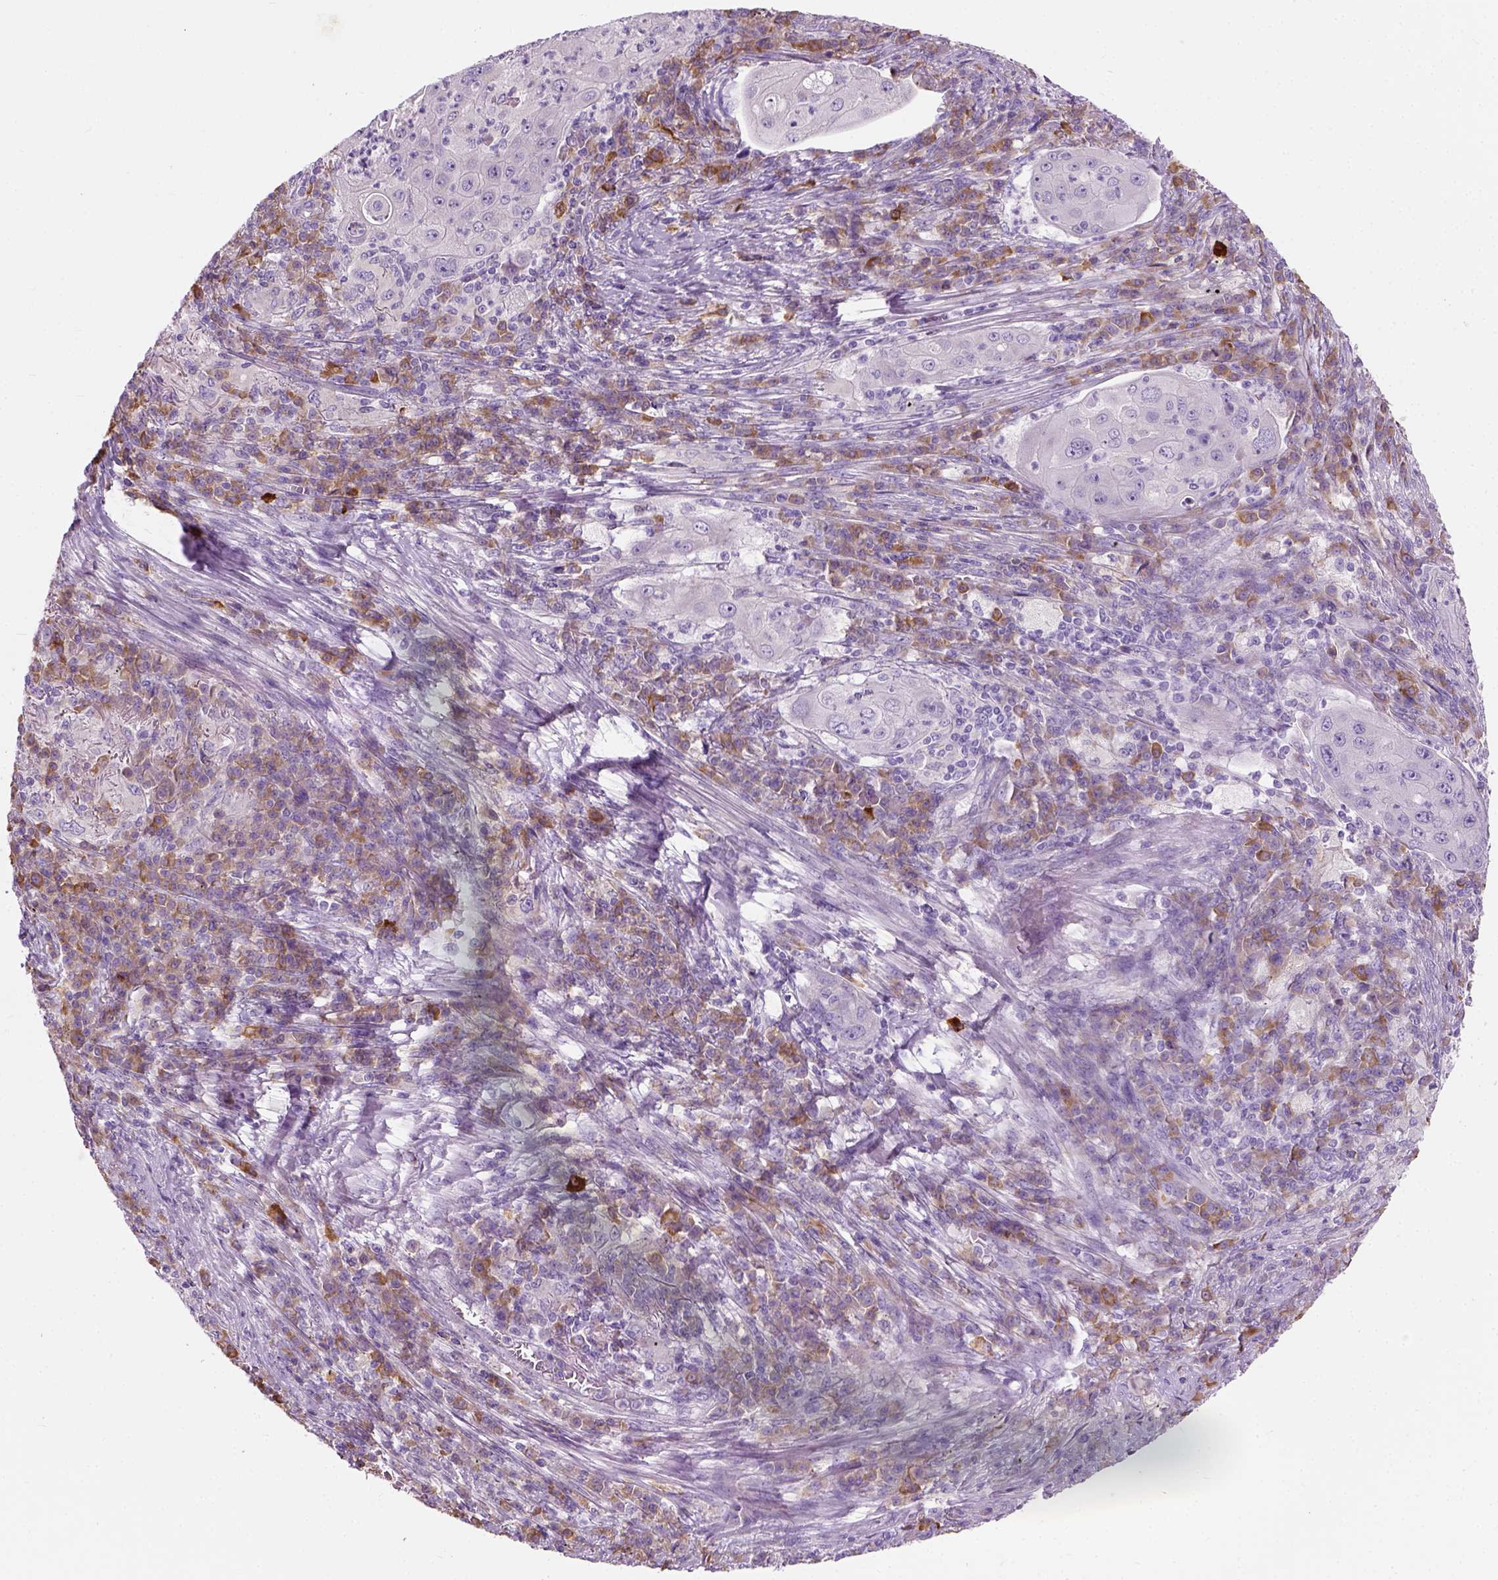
{"staining": {"intensity": "negative", "quantity": "none", "location": "none"}, "tissue": "lung cancer", "cell_type": "Tumor cells", "image_type": "cancer", "snomed": [{"axis": "morphology", "description": "Squamous cell carcinoma, NOS"}, {"axis": "topography", "description": "Lung"}], "caption": "Tumor cells are negative for protein expression in human squamous cell carcinoma (lung). (DAB immunohistochemistry (IHC) visualized using brightfield microscopy, high magnification).", "gene": "TRIM72", "patient": {"sex": "female", "age": 59}}